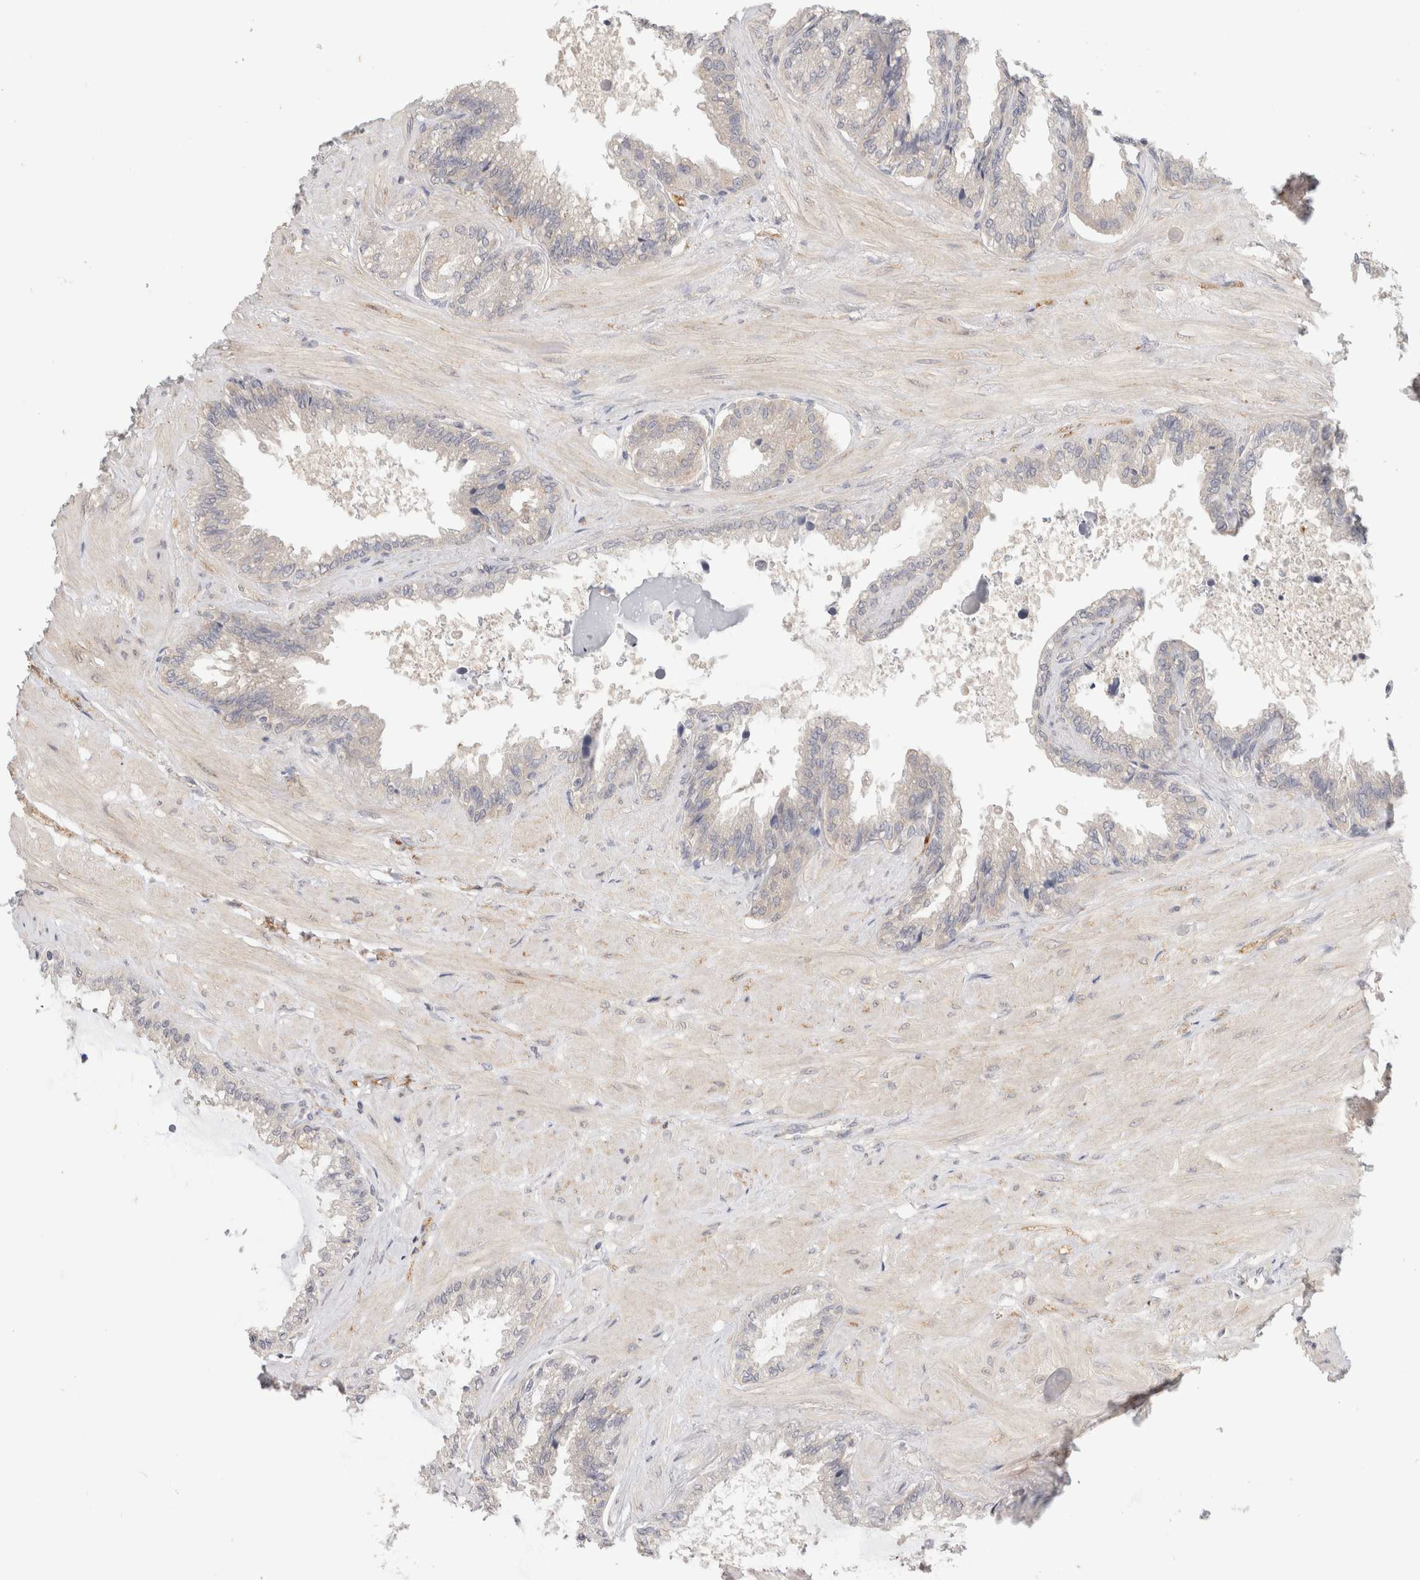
{"staining": {"intensity": "weak", "quantity": "<25%", "location": "cytoplasmic/membranous"}, "tissue": "seminal vesicle", "cell_type": "Glandular cells", "image_type": "normal", "snomed": [{"axis": "morphology", "description": "Normal tissue, NOS"}, {"axis": "topography", "description": "Seminal veicle"}], "caption": "Immunohistochemical staining of benign seminal vesicle displays no significant staining in glandular cells.", "gene": "CHRM4", "patient": {"sex": "male", "age": 46}}